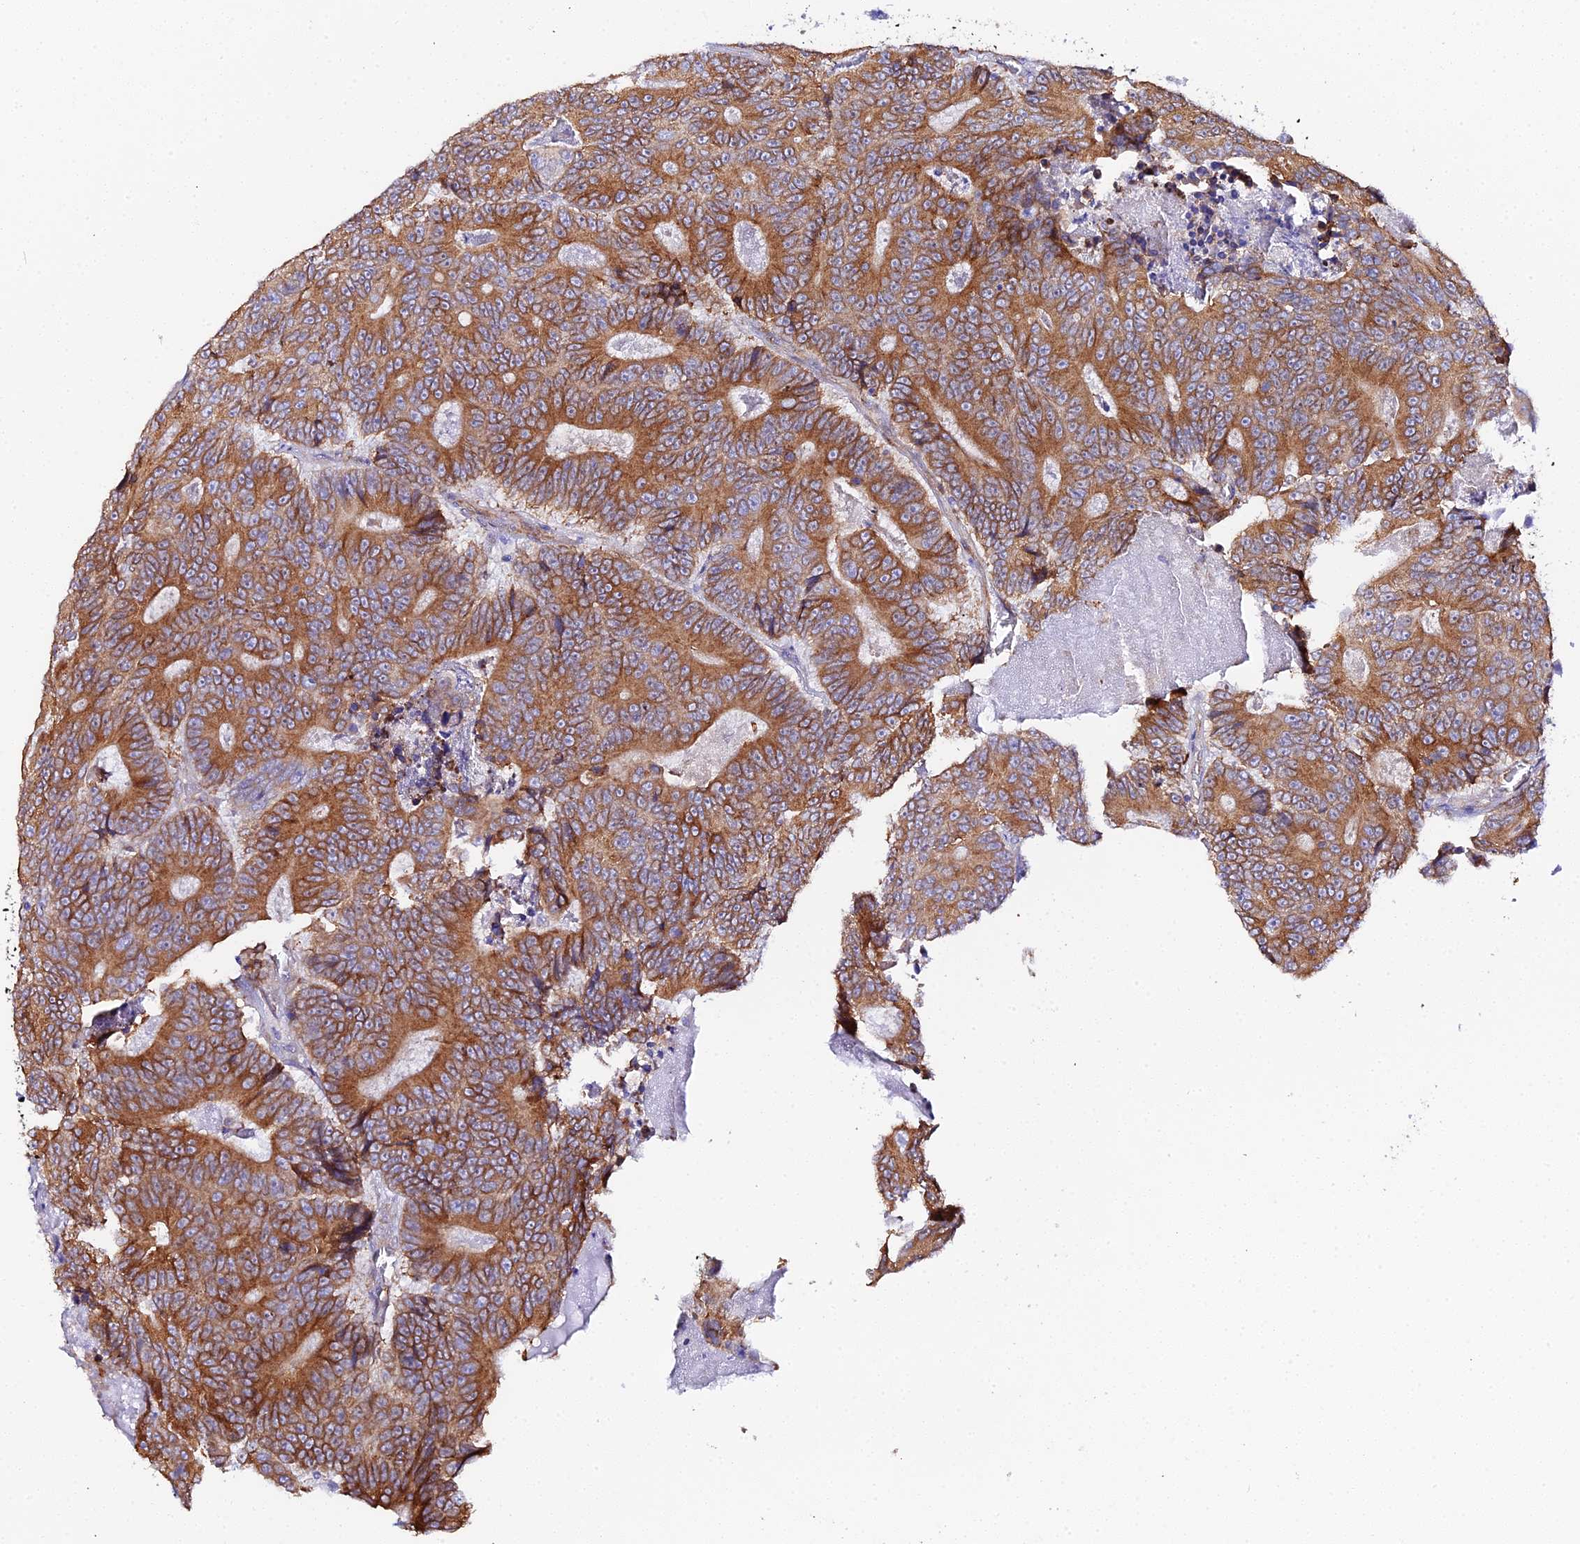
{"staining": {"intensity": "moderate", "quantity": ">75%", "location": "cytoplasmic/membranous"}, "tissue": "colorectal cancer", "cell_type": "Tumor cells", "image_type": "cancer", "snomed": [{"axis": "morphology", "description": "Adenocarcinoma, NOS"}, {"axis": "topography", "description": "Colon"}], "caption": "Tumor cells demonstrate medium levels of moderate cytoplasmic/membranous staining in about >75% of cells in human colorectal cancer. (DAB (3,3'-diaminobenzidine) IHC with brightfield microscopy, high magnification).", "gene": "CFAP45", "patient": {"sex": "male", "age": 83}}